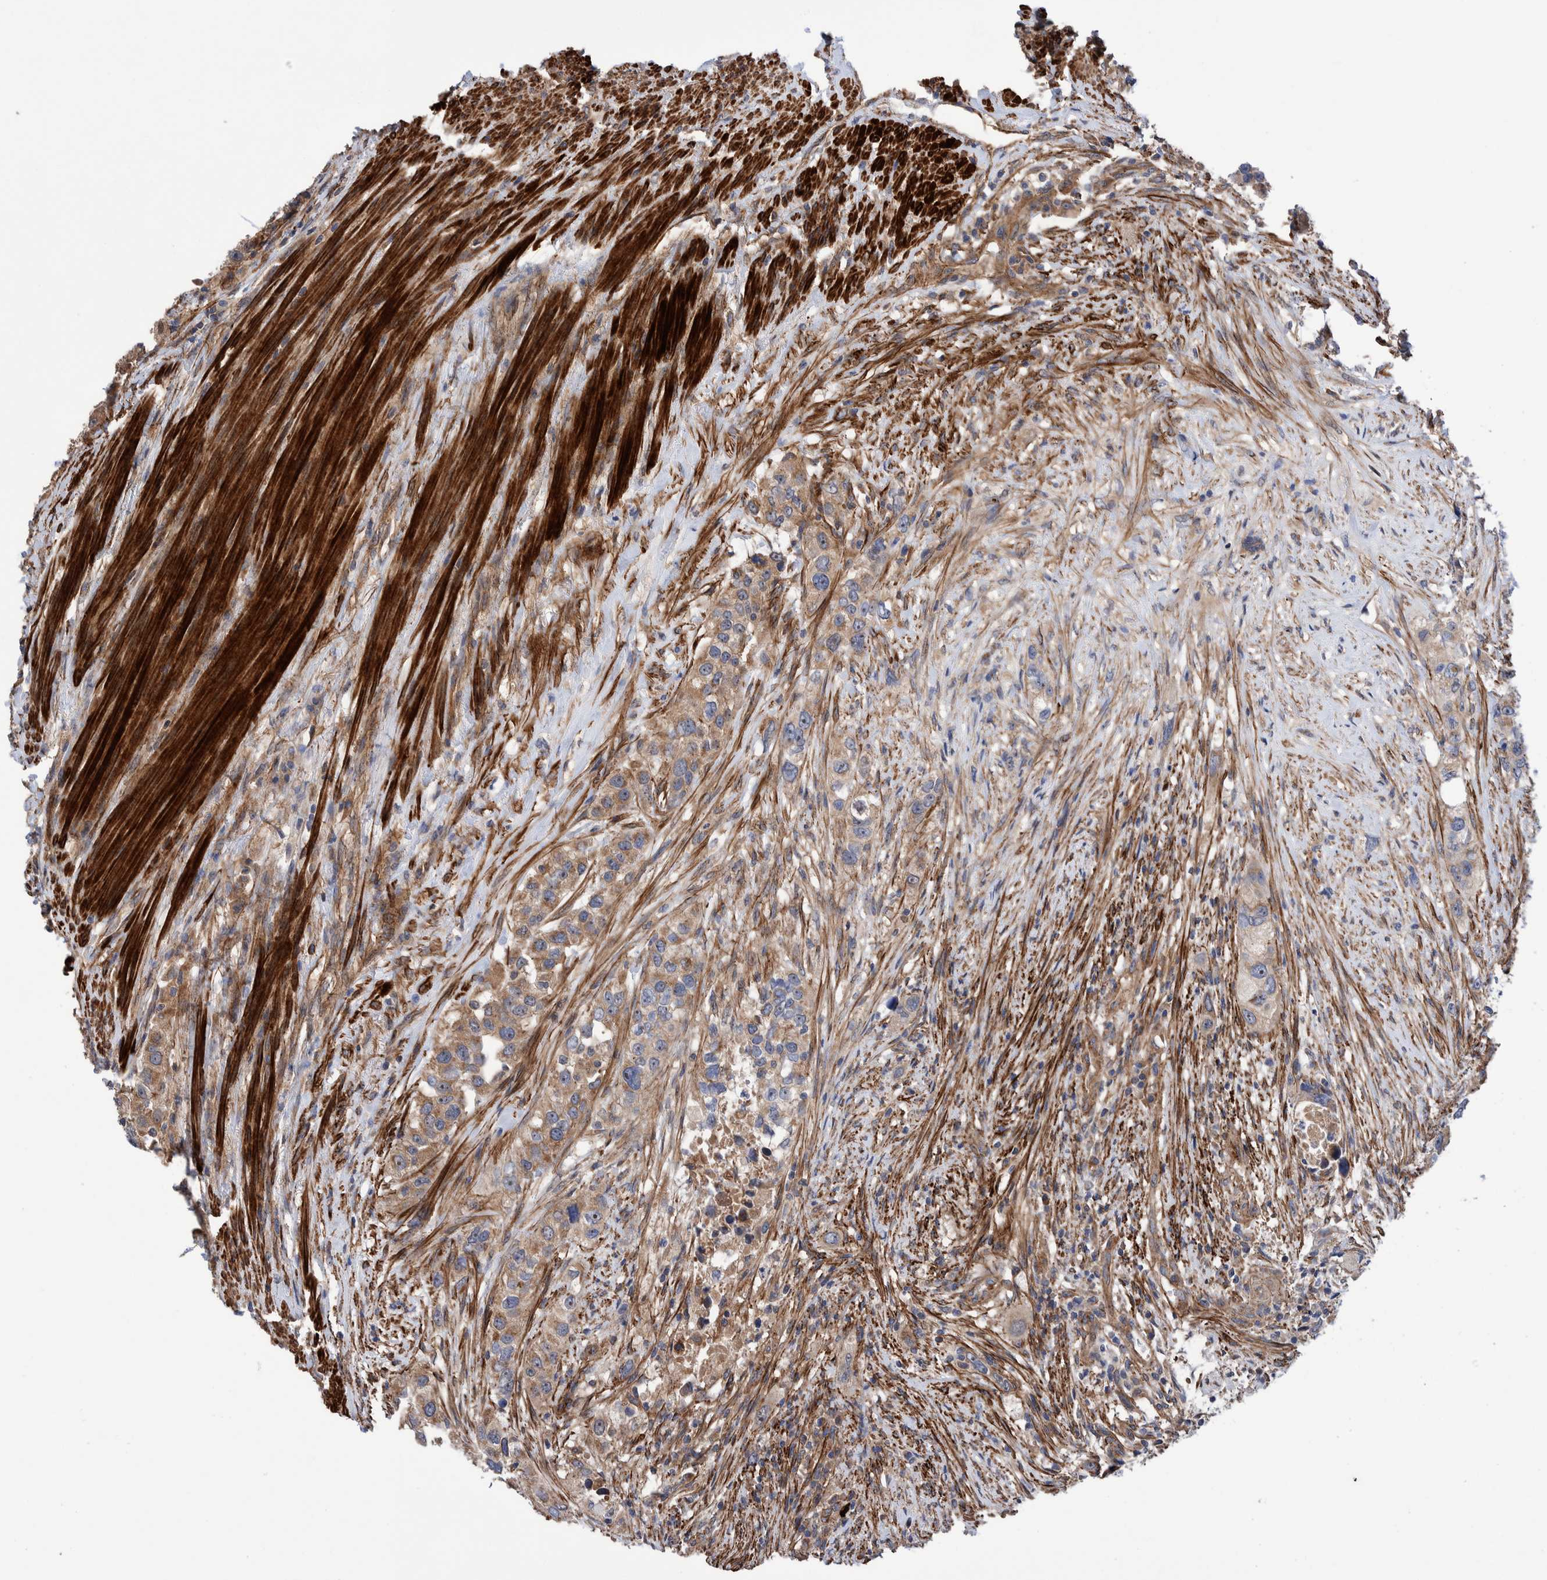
{"staining": {"intensity": "moderate", "quantity": ">75%", "location": "cytoplasmic/membranous"}, "tissue": "urothelial cancer", "cell_type": "Tumor cells", "image_type": "cancer", "snomed": [{"axis": "morphology", "description": "Urothelial carcinoma, High grade"}, {"axis": "topography", "description": "Urinary bladder"}], "caption": "High-power microscopy captured an IHC photomicrograph of urothelial cancer, revealing moderate cytoplasmic/membranous positivity in about >75% of tumor cells. The staining was performed using DAB (3,3'-diaminobenzidine) to visualize the protein expression in brown, while the nuclei were stained in blue with hematoxylin (Magnification: 20x).", "gene": "SLC25A10", "patient": {"sex": "female", "age": 80}}